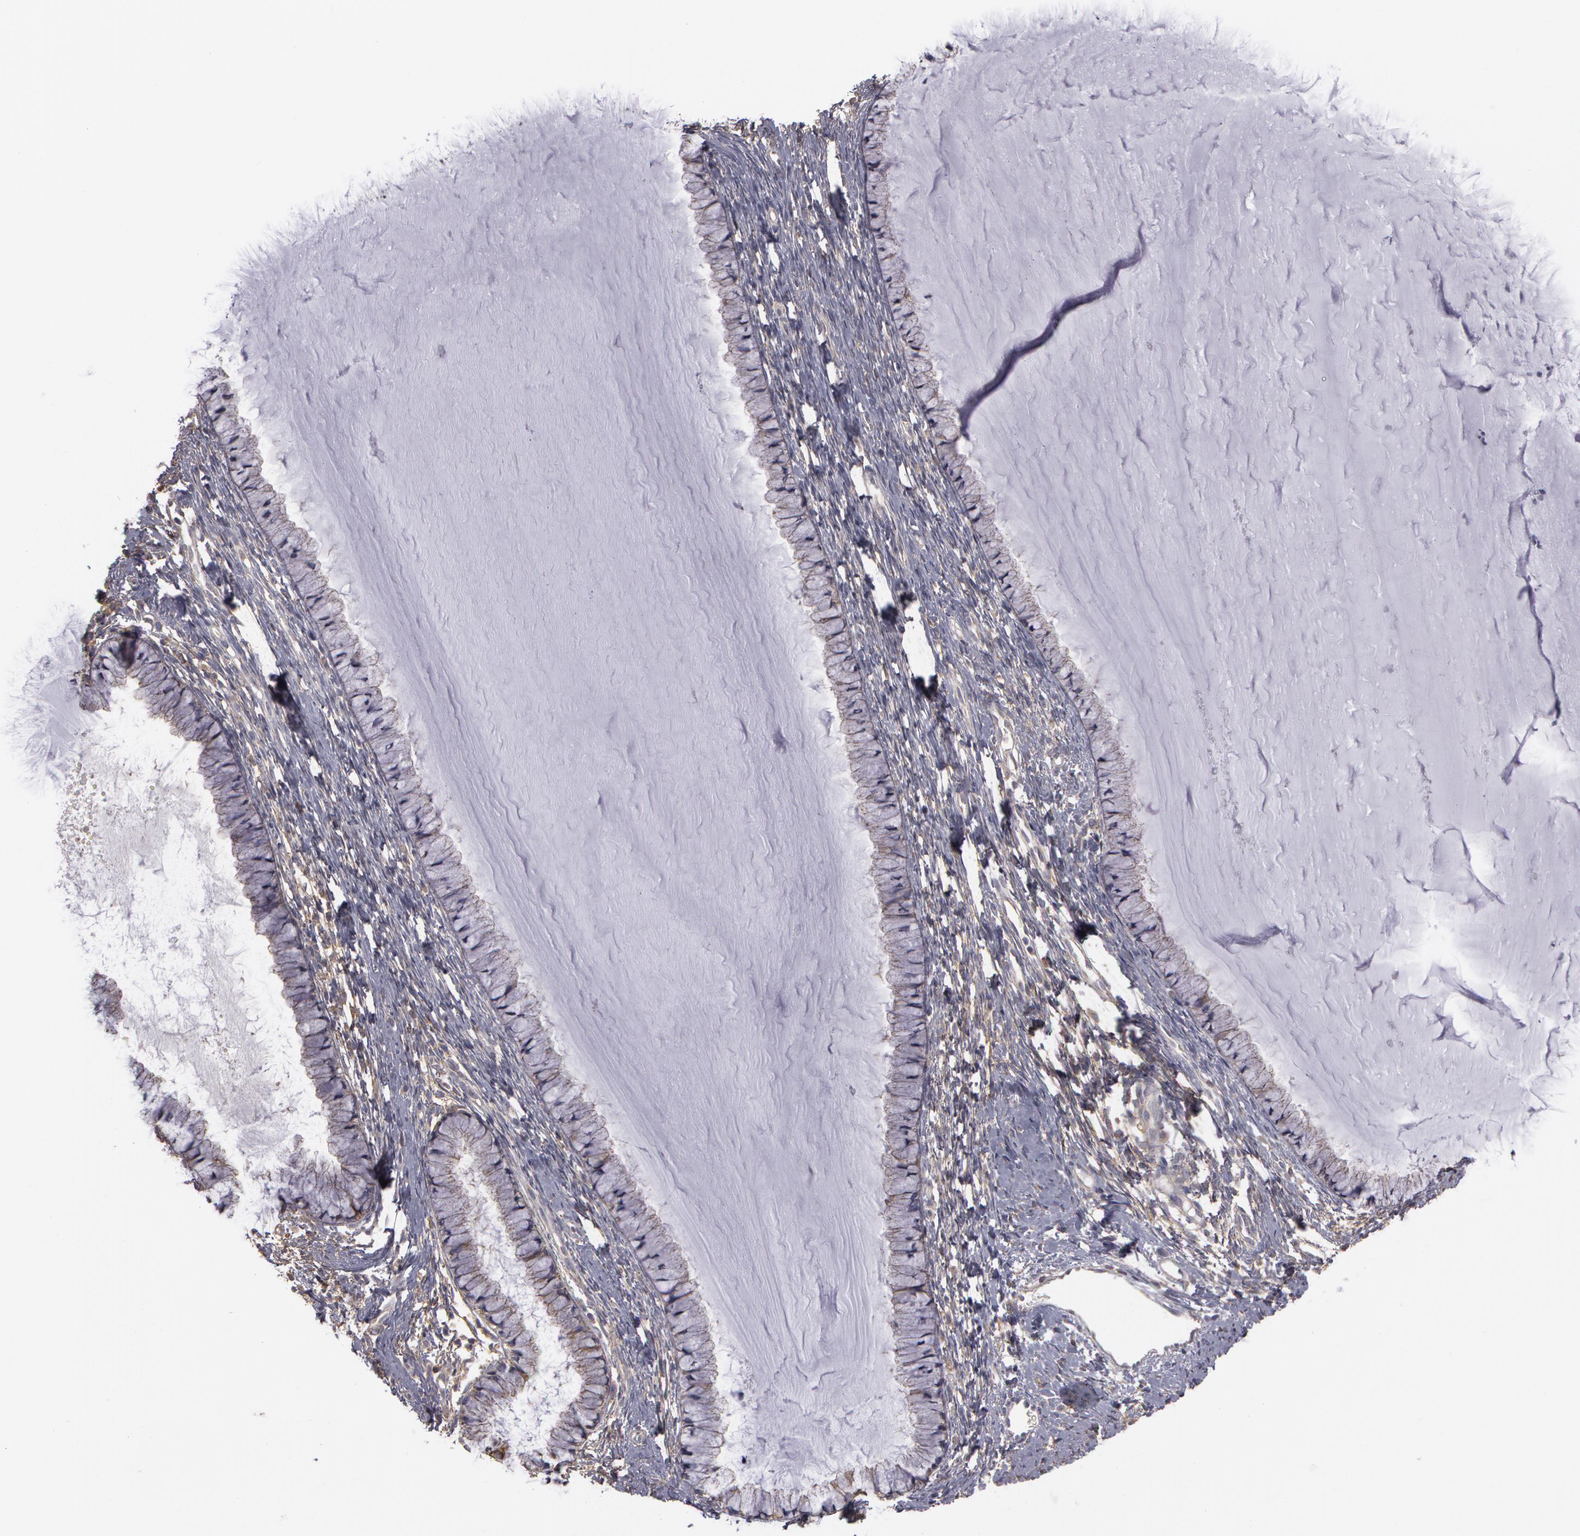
{"staining": {"intensity": "negative", "quantity": "none", "location": "none"}, "tissue": "cervix", "cell_type": "Glandular cells", "image_type": "normal", "snomed": [{"axis": "morphology", "description": "Normal tissue, NOS"}, {"axis": "topography", "description": "Cervix"}], "caption": "Protein analysis of normal cervix reveals no significant expression in glandular cells.", "gene": "NEK9", "patient": {"sex": "female", "age": 82}}